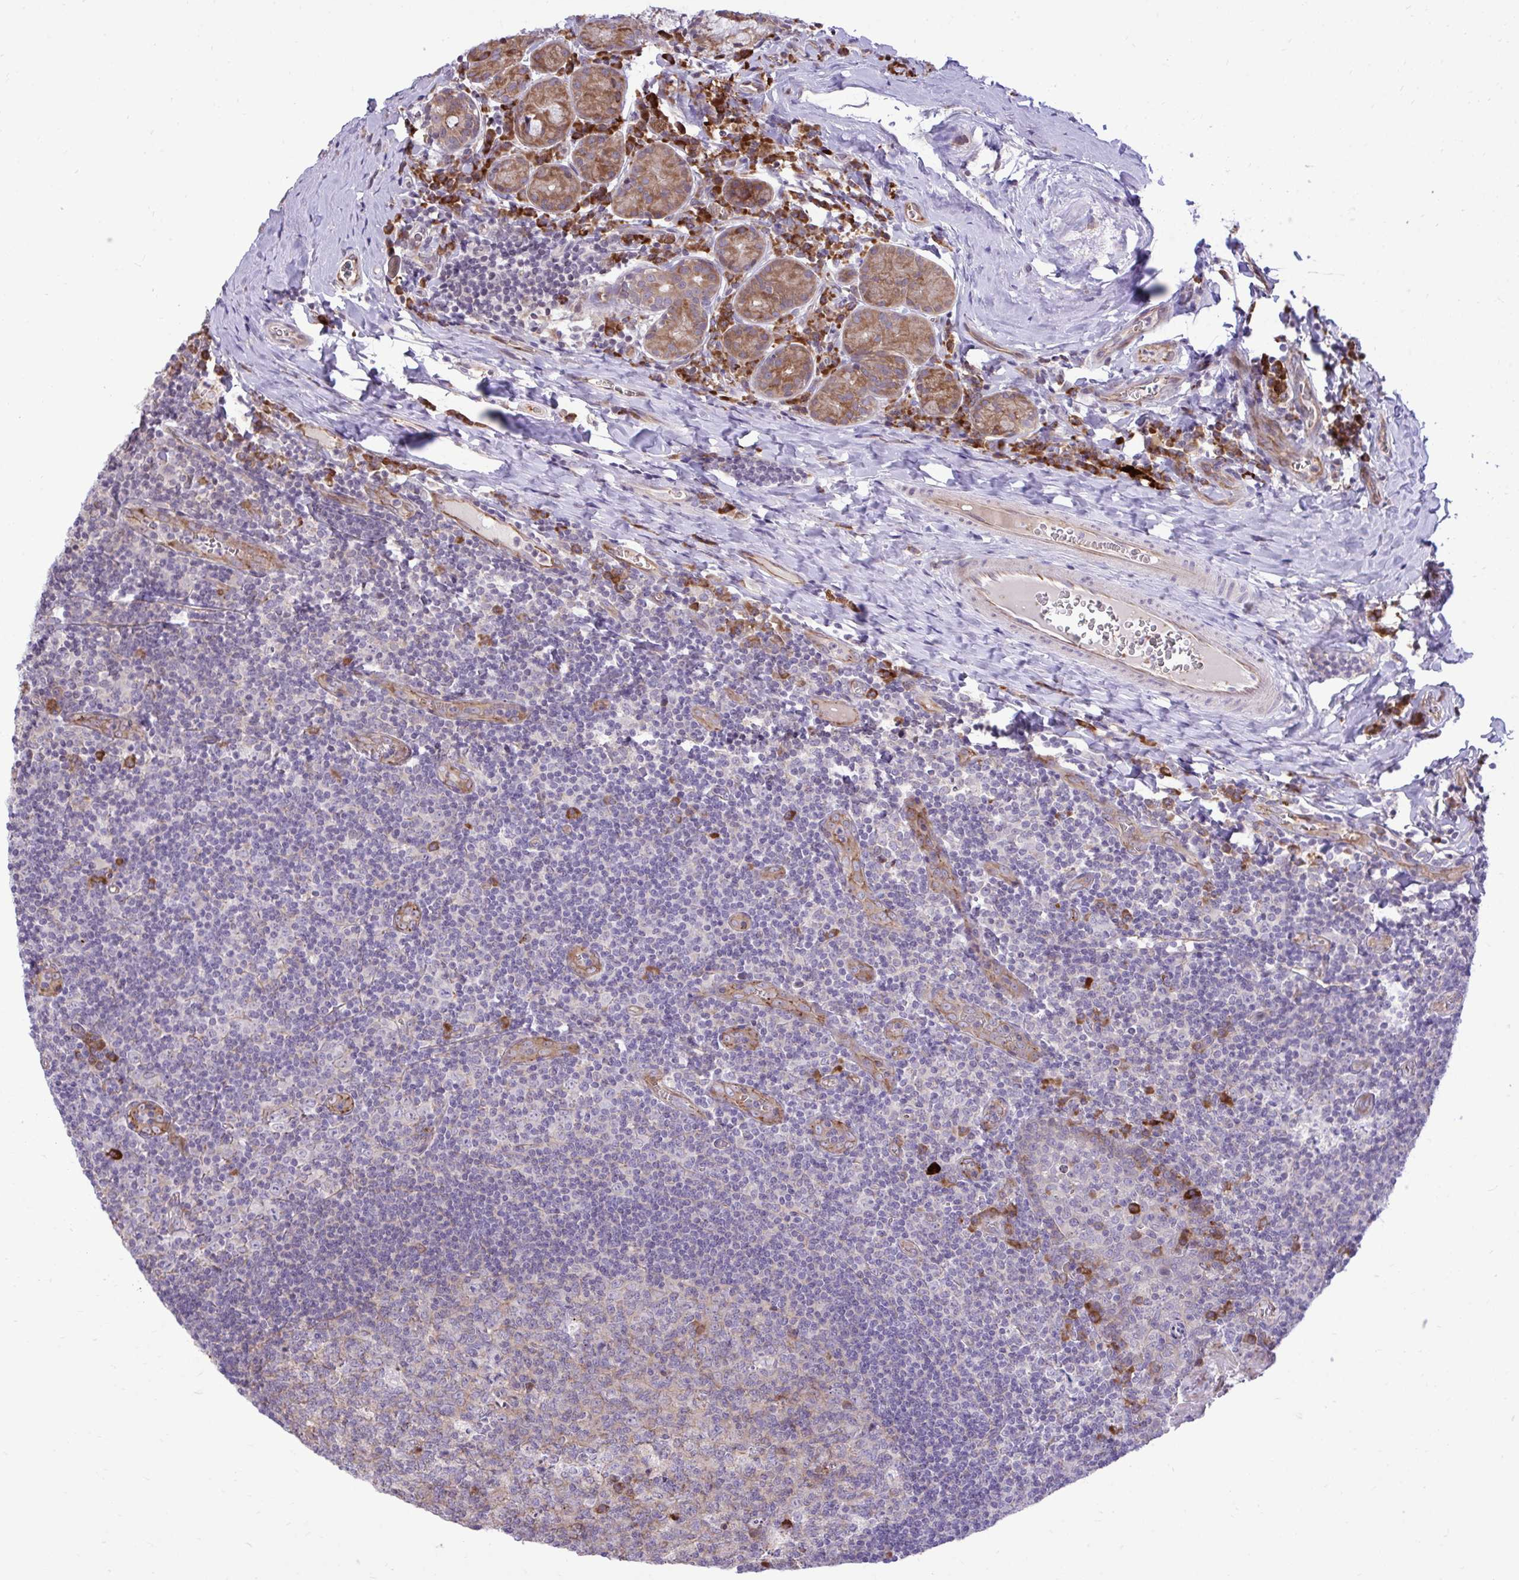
{"staining": {"intensity": "moderate", "quantity": "<25%", "location": "cytoplasmic/membranous"}, "tissue": "tonsil", "cell_type": "Germinal center cells", "image_type": "normal", "snomed": [{"axis": "morphology", "description": "Normal tissue, NOS"}, {"axis": "morphology", "description": "Inflammation, NOS"}, {"axis": "topography", "description": "Tonsil"}], "caption": "High-power microscopy captured an IHC photomicrograph of benign tonsil, revealing moderate cytoplasmic/membranous expression in about <25% of germinal center cells.", "gene": "METTL9", "patient": {"sex": "female", "age": 31}}